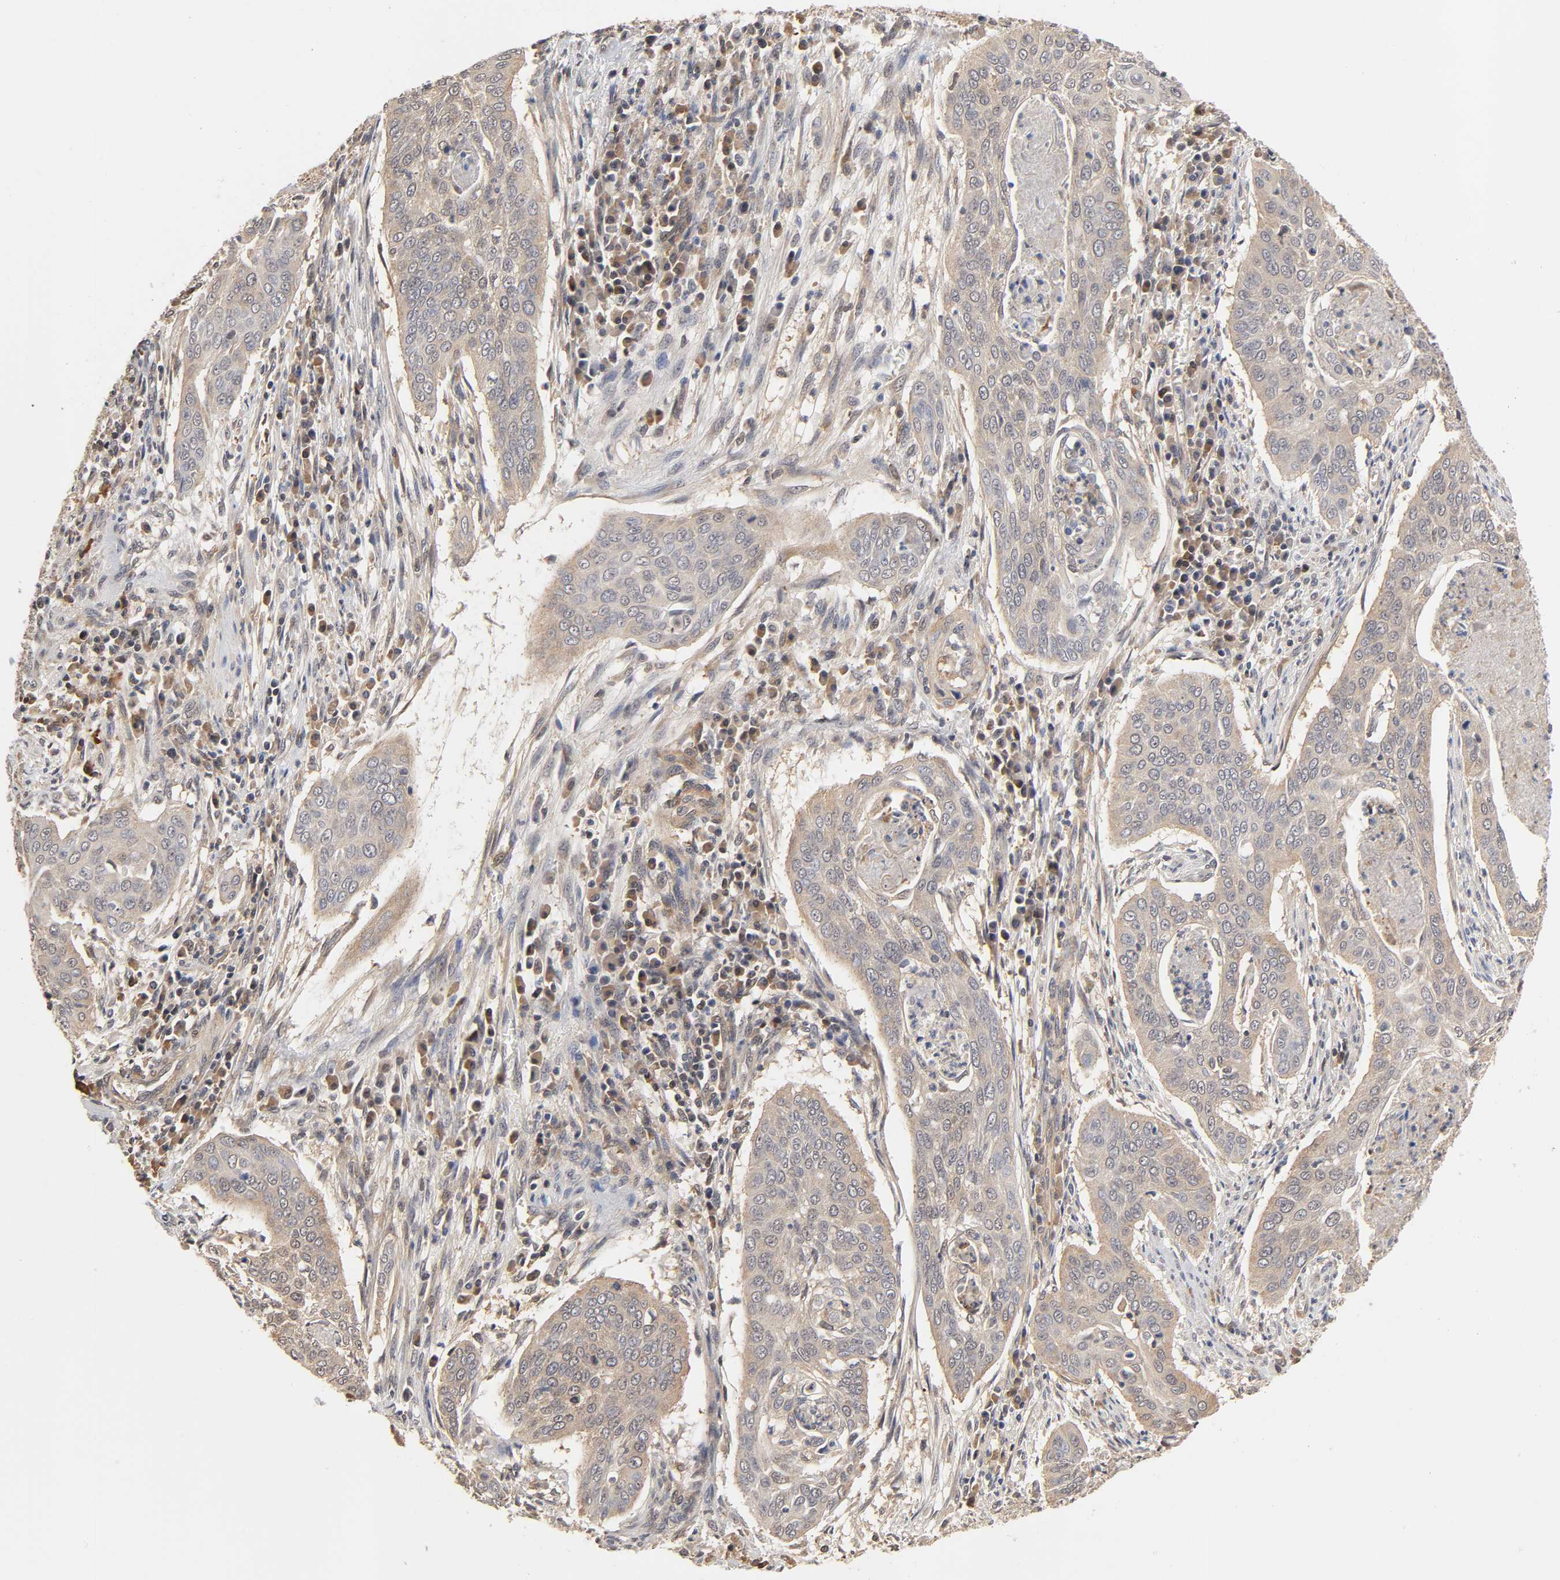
{"staining": {"intensity": "weak", "quantity": ">75%", "location": "cytoplasmic/membranous"}, "tissue": "cervical cancer", "cell_type": "Tumor cells", "image_type": "cancer", "snomed": [{"axis": "morphology", "description": "Squamous cell carcinoma, NOS"}, {"axis": "topography", "description": "Cervix"}], "caption": "Human cervical squamous cell carcinoma stained for a protein (brown) demonstrates weak cytoplasmic/membranous positive staining in about >75% of tumor cells.", "gene": "PDE5A", "patient": {"sex": "female", "age": 39}}